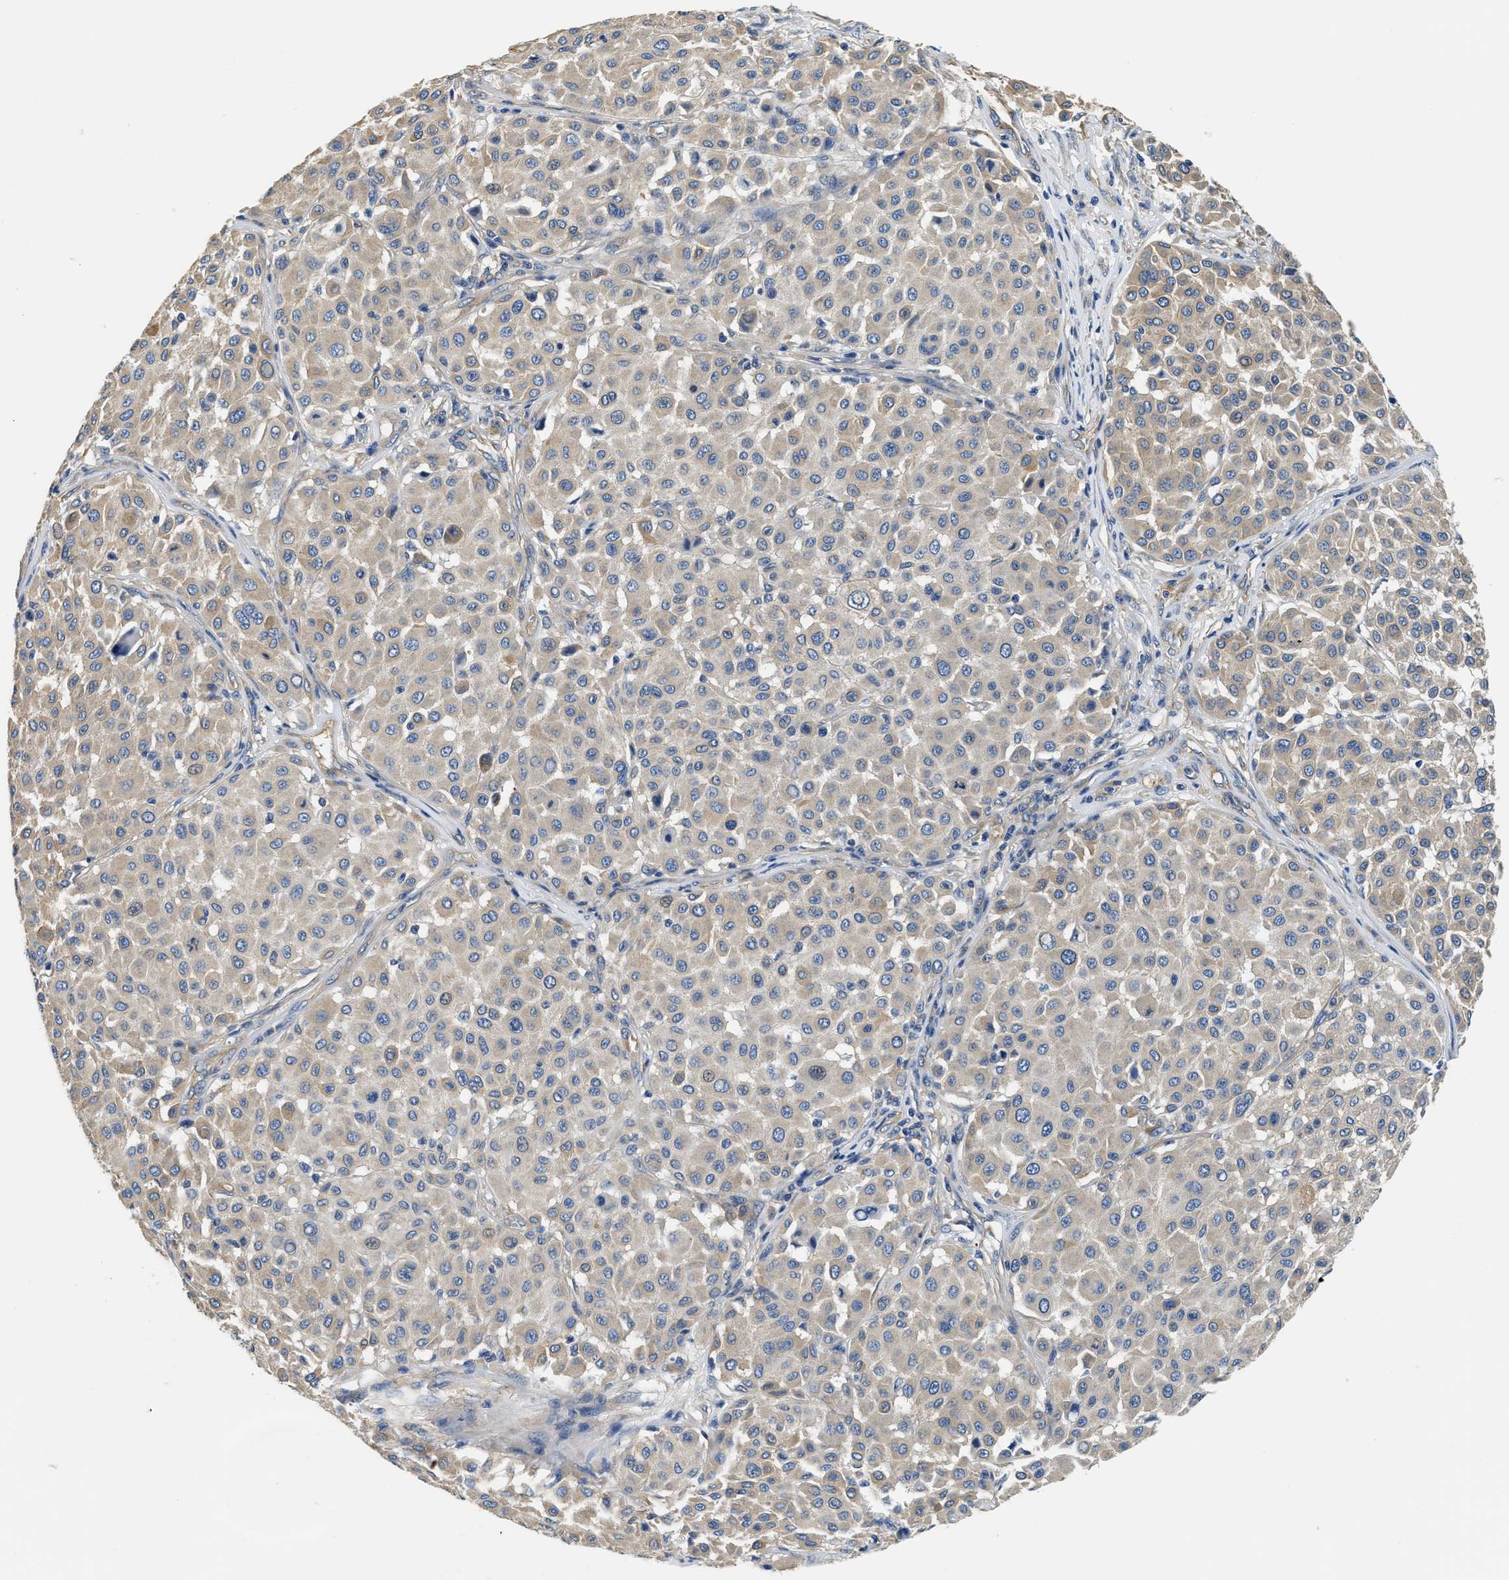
{"staining": {"intensity": "weak", "quantity": ">75%", "location": "cytoplasmic/membranous"}, "tissue": "melanoma", "cell_type": "Tumor cells", "image_type": "cancer", "snomed": [{"axis": "morphology", "description": "Malignant melanoma, Metastatic site"}, {"axis": "topography", "description": "Soft tissue"}], "caption": "Protein positivity by immunohistochemistry demonstrates weak cytoplasmic/membranous positivity in approximately >75% of tumor cells in malignant melanoma (metastatic site). (brown staining indicates protein expression, while blue staining denotes nuclei).", "gene": "CSDE1", "patient": {"sex": "male", "age": 41}}